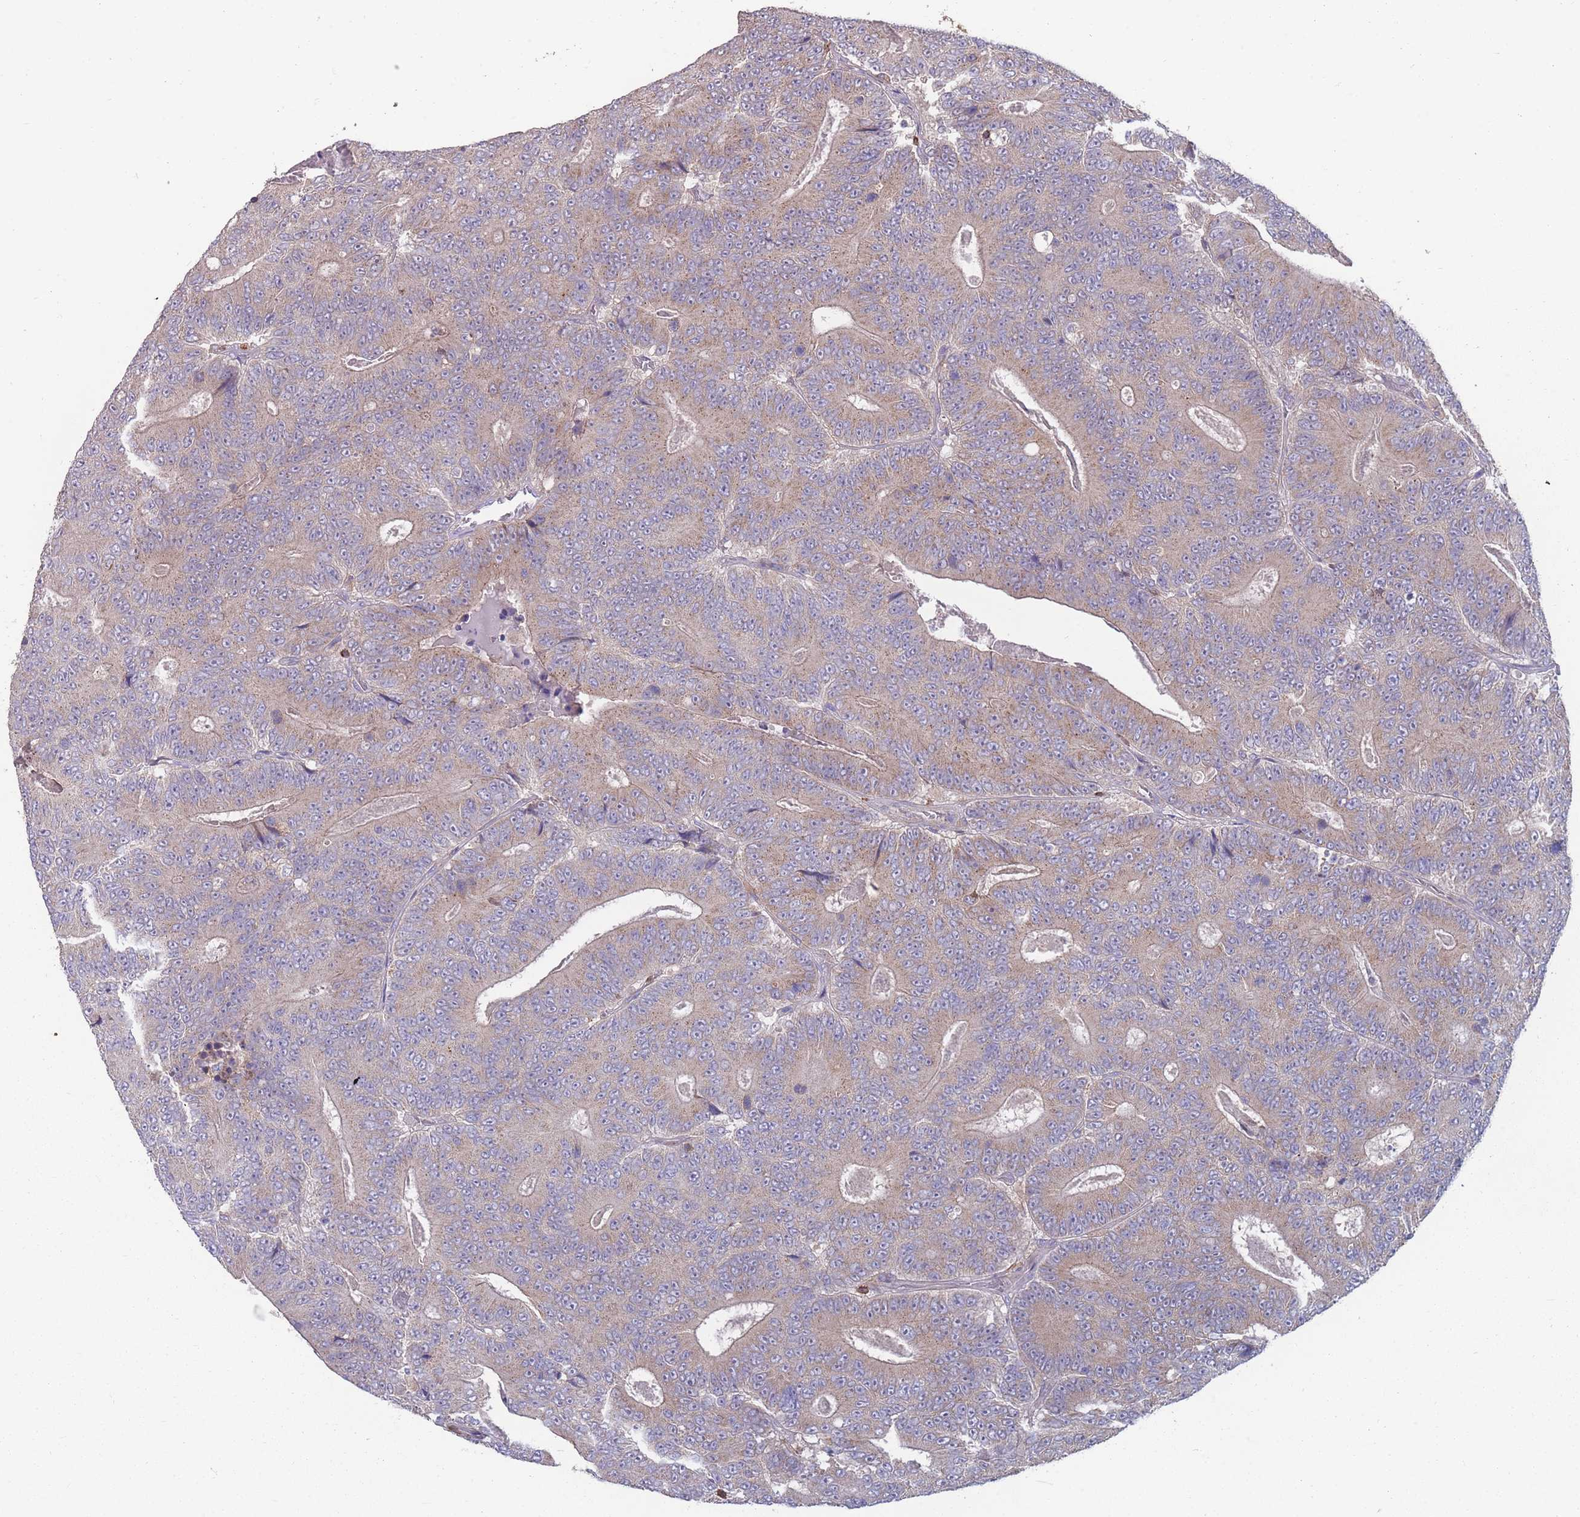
{"staining": {"intensity": "moderate", "quantity": "25%-75%", "location": "cytoplasmic/membranous"}, "tissue": "colorectal cancer", "cell_type": "Tumor cells", "image_type": "cancer", "snomed": [{"axis": "morphology", "description": "Adenocarcinoma, NOS"}, {"axis": "topography", "description": "Colon"}], "caption": "Moderate cytoplasmic/membranous positivity for a protein is seen in approximately 25%-75% of tumor cells of colorectal adenocarcinoma using immunohistochemistry.", "gene": "CD33", "patient": {"sex": "male", "age": 83}}